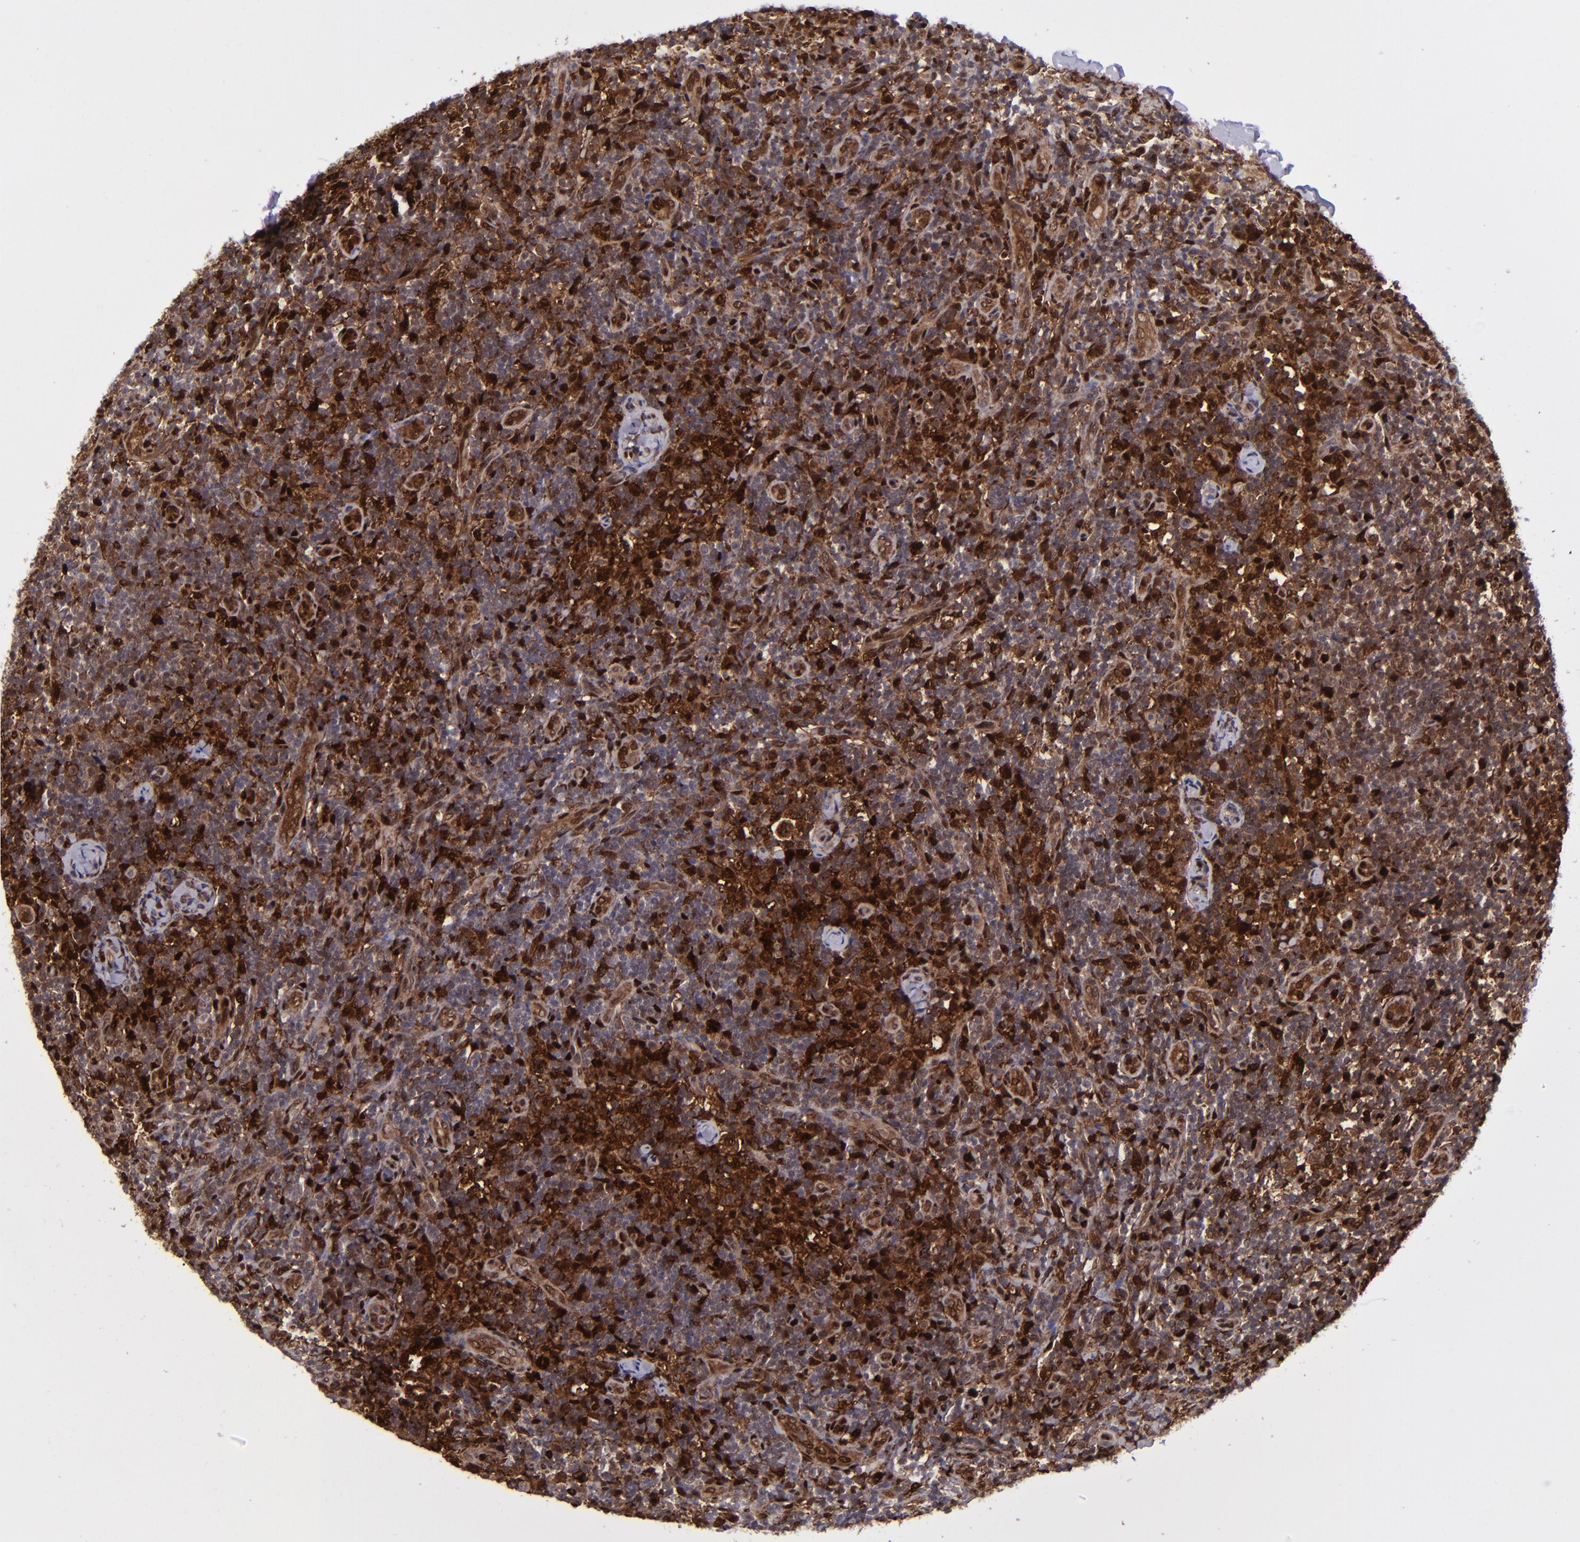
{"staining": {"intensity": "strong", "quantity": ">75%", "location": "cytoplasmic/membranous,nuclear"}, "tissue": "lymph node", "cell_type": "Non-germinal center cells", "image_type": "normal", "snomed": [{"axis": "morphology", "description": "Normal tissue, NOS"}, {"axis": "morphology", "description": "Inflammation, NOS"}, {"axis": "topography", "description": "Lymph node"}], "caption": "Non-germinal center cells reveal strong cytoplasmic/membranous,nuclear positivity in approximately >75% of cells in benign lymph node. The staining was performed using DAB (3,3'-diaminobenzidine), with brown indicating positive protein expression. Nuclei are stained blue with hematoxylin.", "gene": "TYMP", "patient": {"sex": "male", "age": 46}}